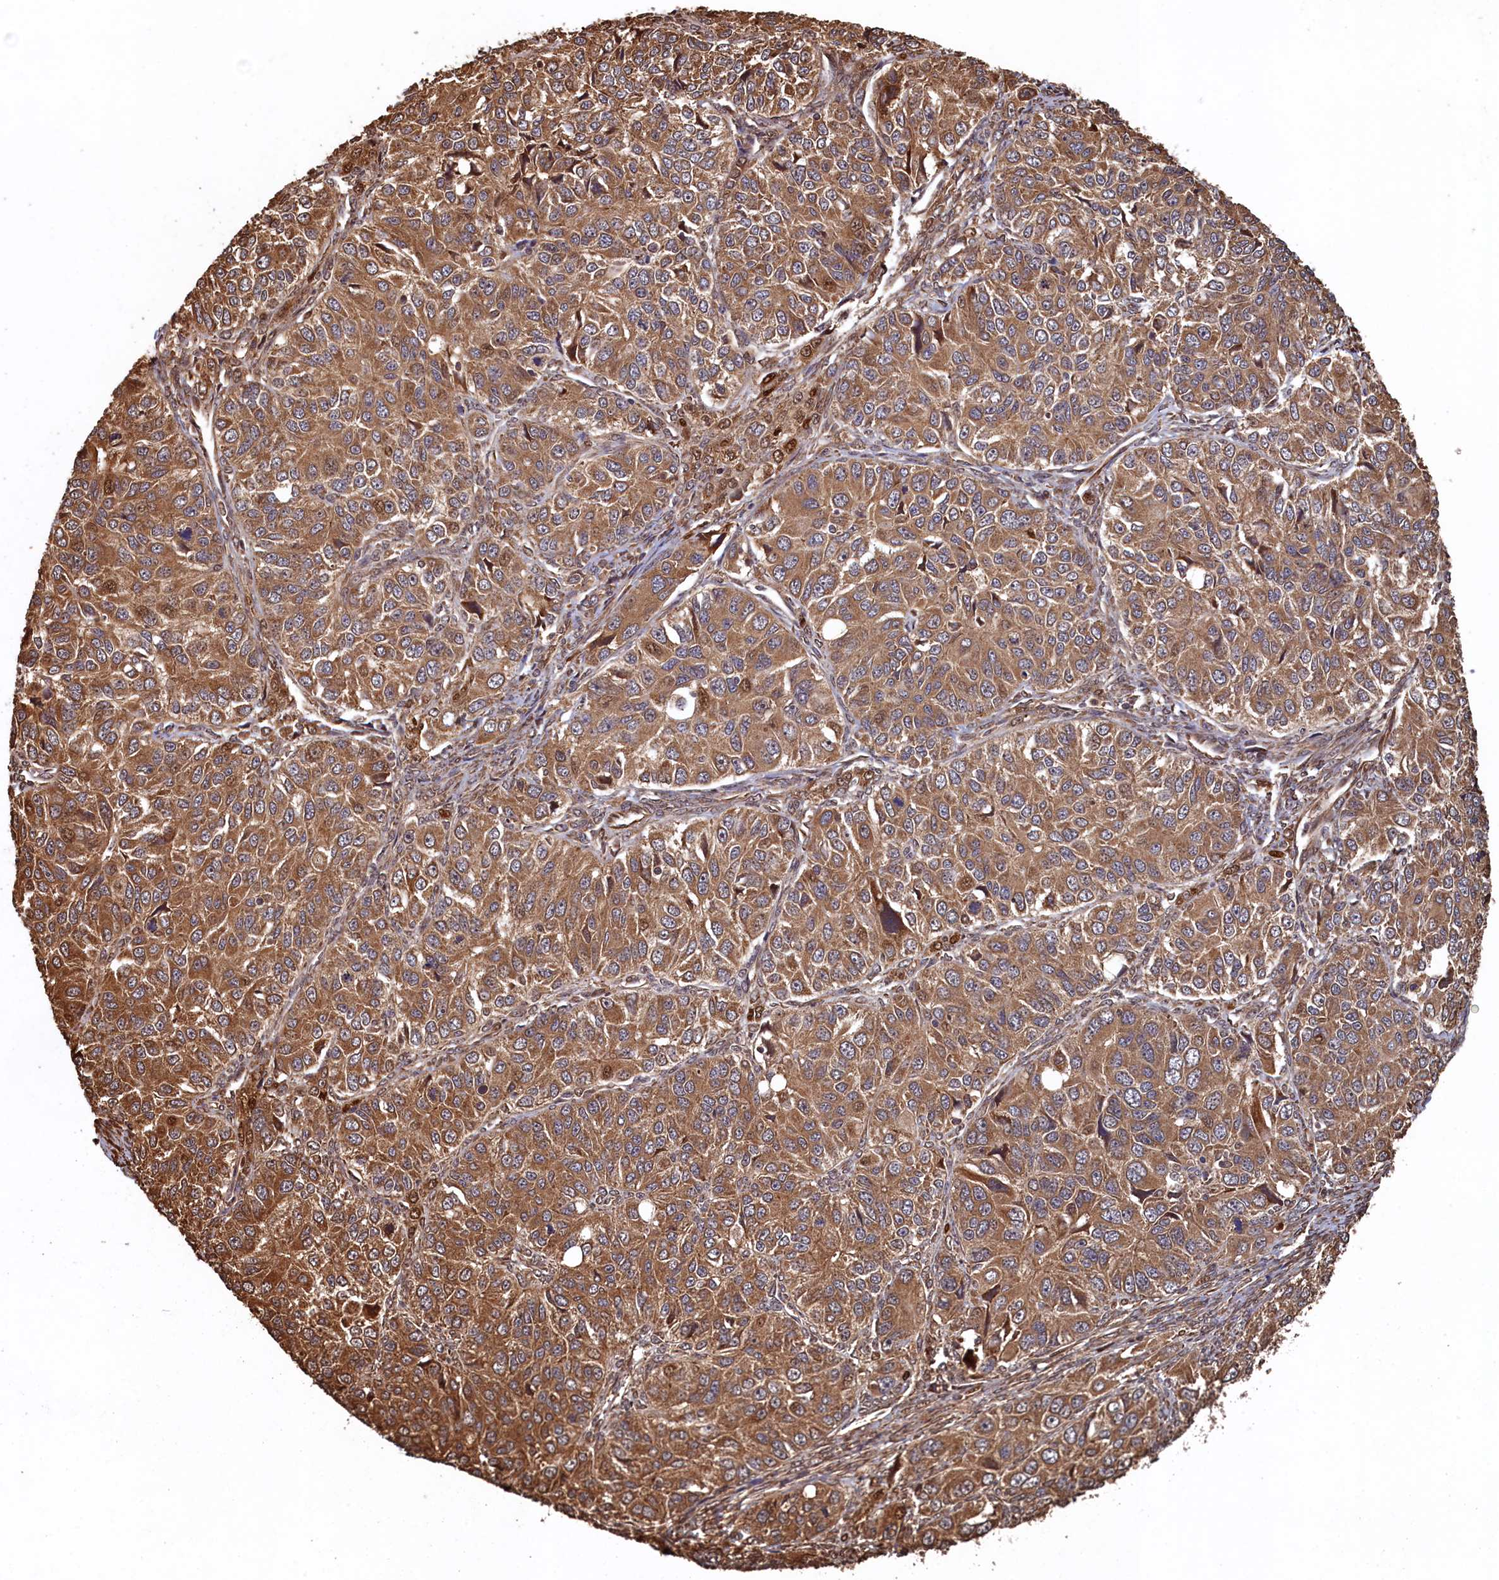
{"staining": {"intensity": "moderate", "quantity": ">75%", "location": "cytoplasmic/membranous"}, "tissue": "ovarian cancer", "cell_type": "Tumor cells", "image_type": "cancer", "snomed": [{"axis": "morphology", "description": "Carcinoma, endometroid"}, {"axis": "topography", "description": "Ovary"}], "caption": "A brown stain labels moderate cytoplasmic/membranous positivity of a protein in ovarian cancer (endometroid carcinoma) tumor cells. The staining is performed using DAB brown chromogen to label protein expression. The nuclei are counter-stained blue using hematoxylin.", "gene": "PIGN", "patient": {"sex": "female", "age": 51}}